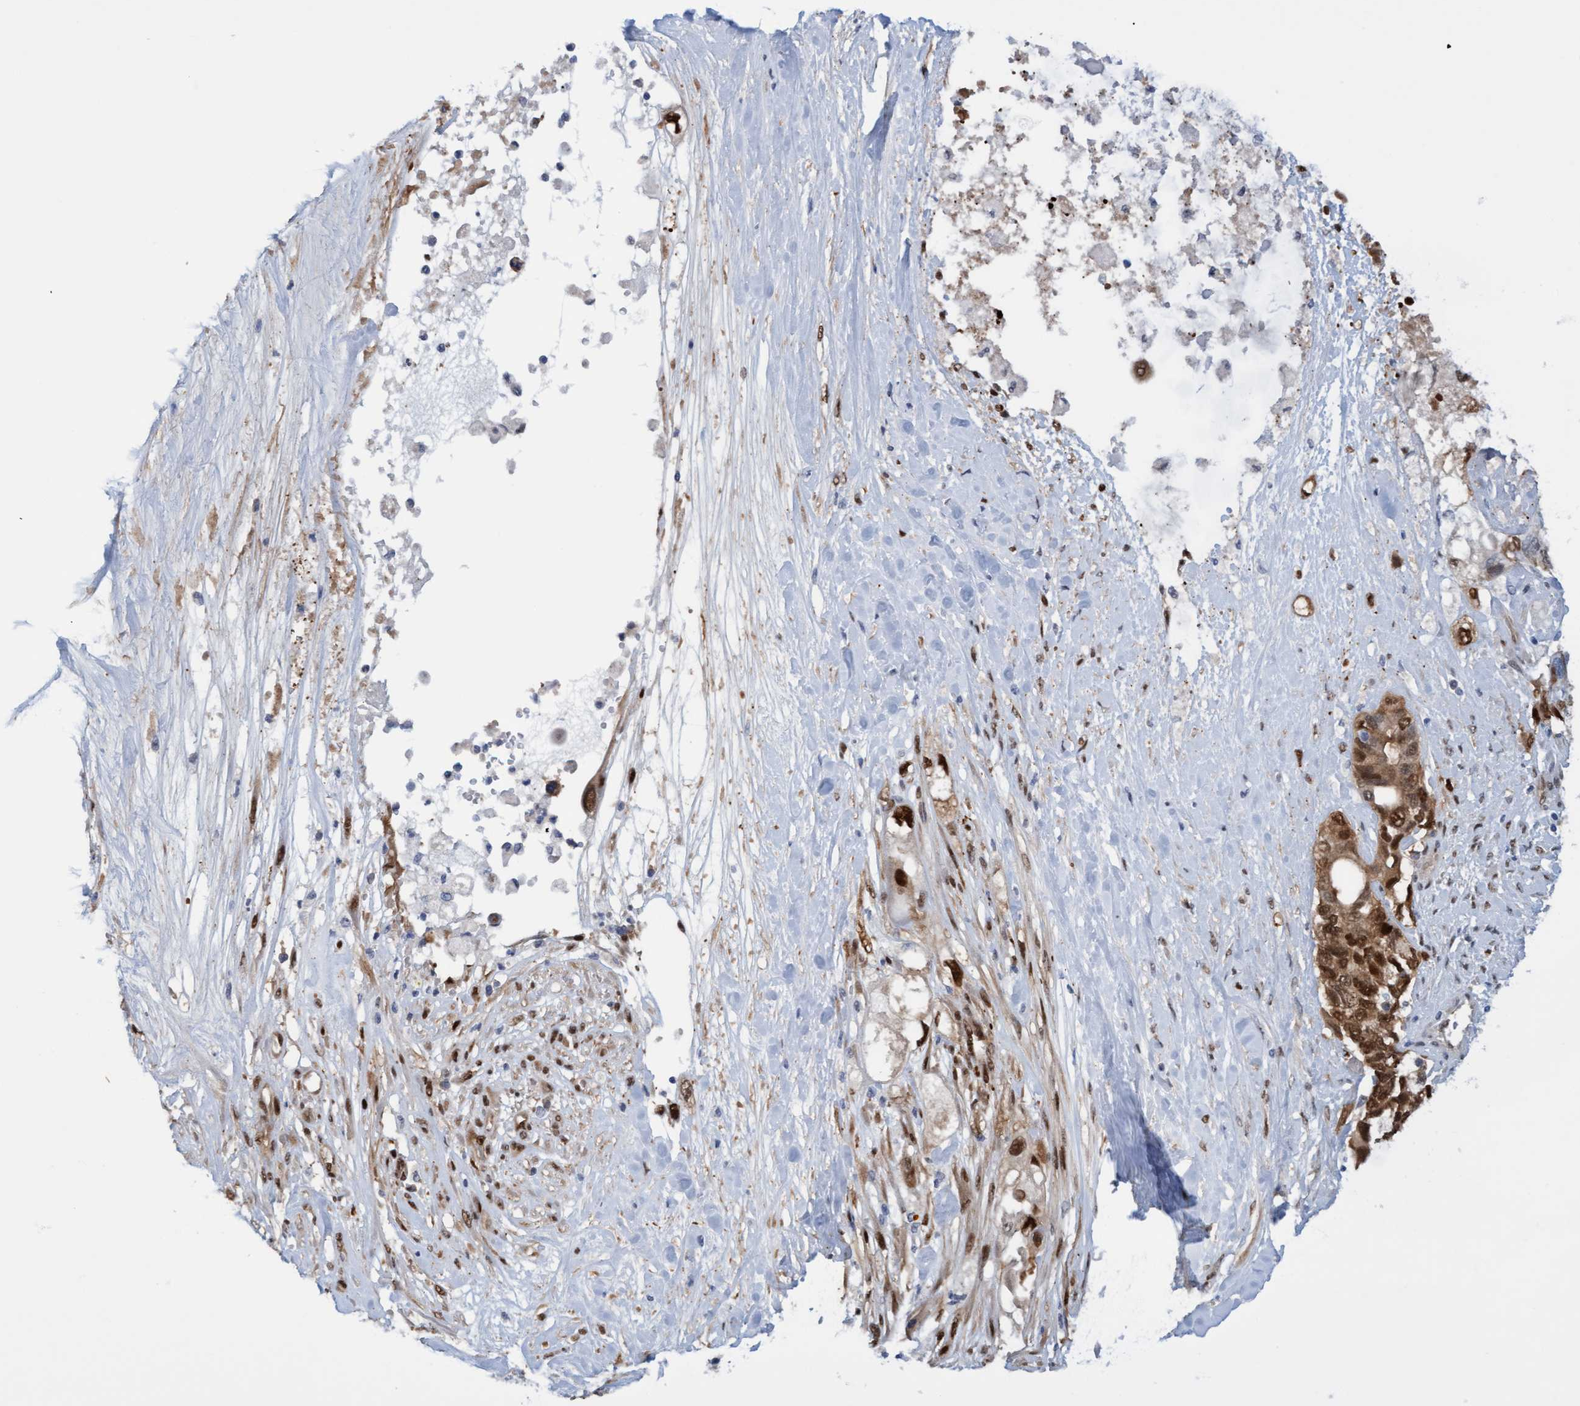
{"staining": {"intensity": "strong", "quantity": ">75%", "location": "cytoplasmic/membranous,nuclear"}, "tissue": "pancreatic cancer", "cell_type": "Tumor cells", "image_type": "cancer", "snomed": [{"axis": "morphology", "description": "Adenocarcinoma, NOS"}, {"axis": "topography", "description": "Pancreas"}], "caption": "A photomicrograph of pancreatic cancer stained for a protein exhibits strong cytoplasmic/membranous and nuclear brown staining in tumor cells. The staining was performed using DAB to visualize the protein expression in brown, while the nuclei were stained in blue with hematoxylin (Magnification: 20x).", "gene": "PINX1", "patient": {"sex": "female", "age": 56}}